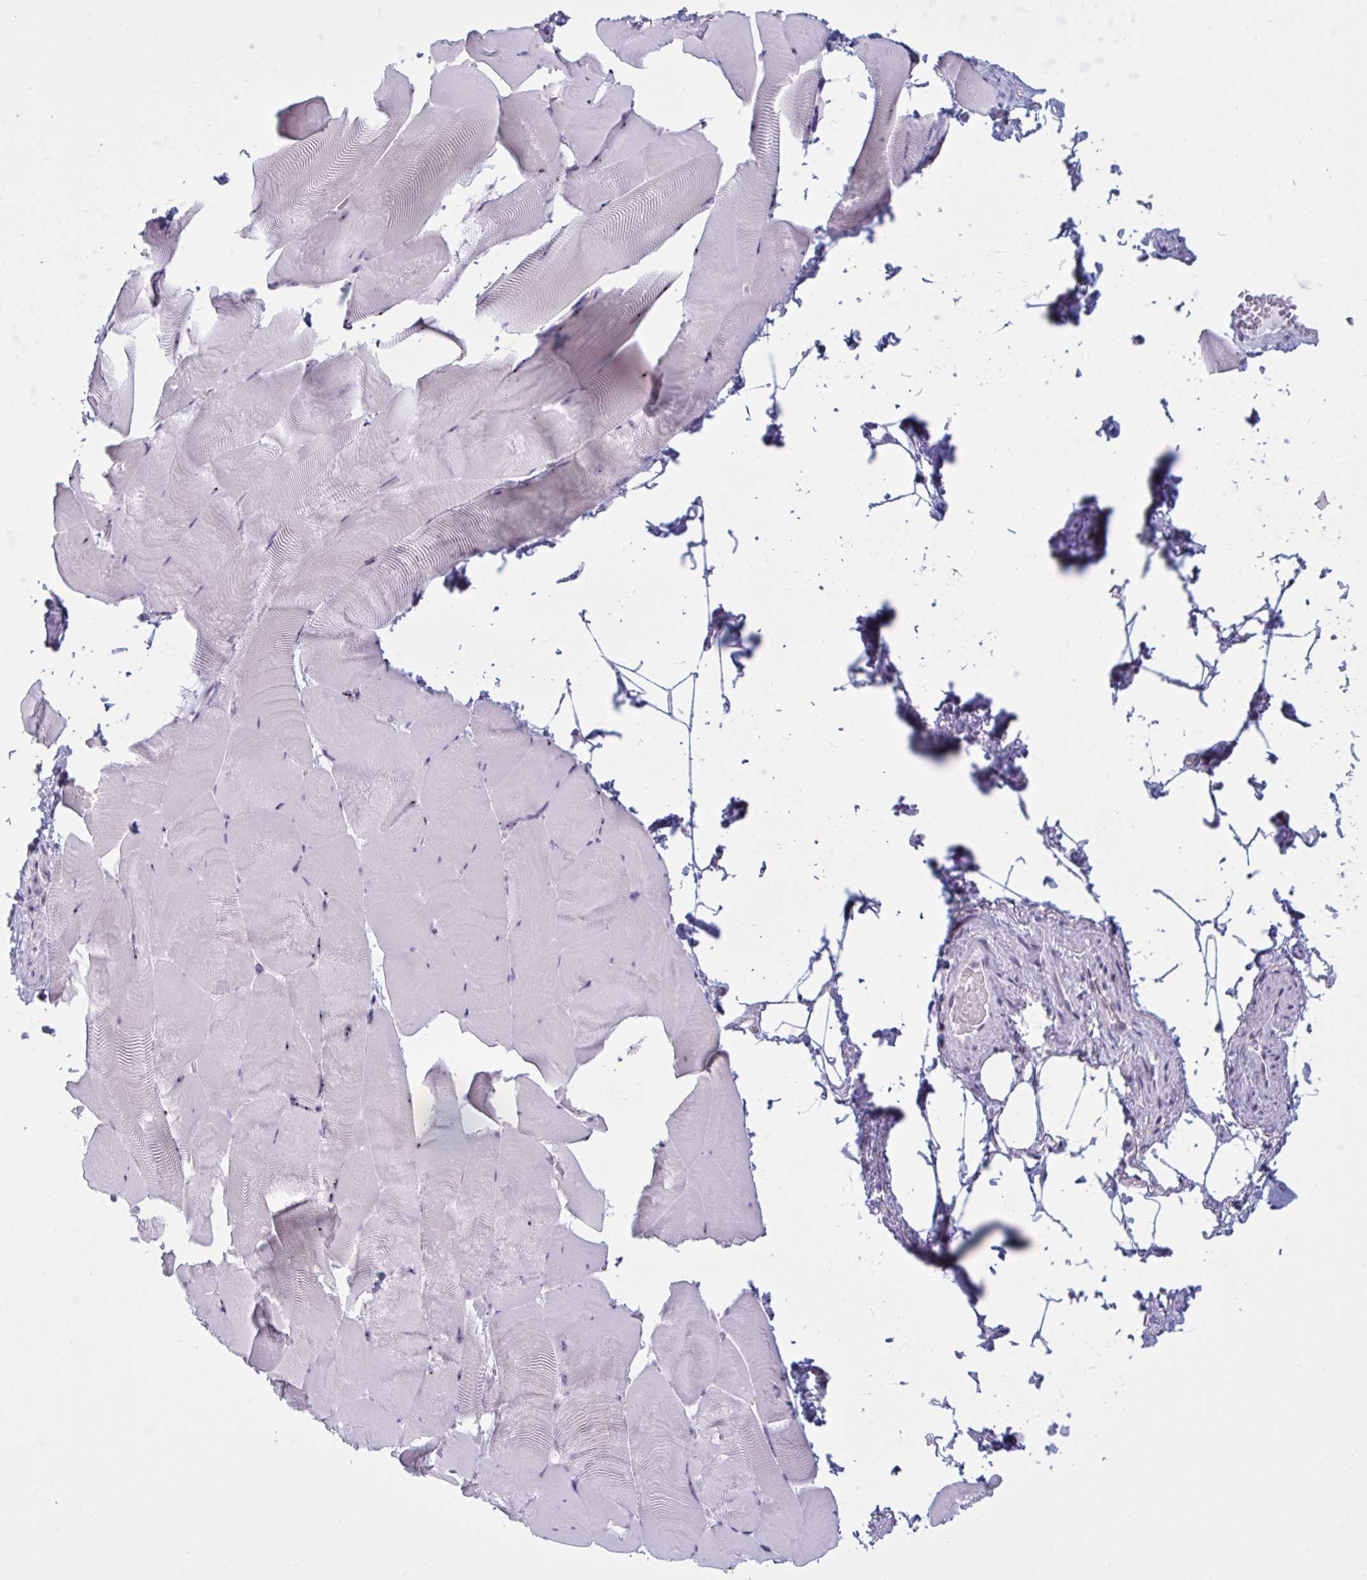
{"staining": {"intensity": "negative", "quantity": "none", "location": "none"}, "tissue": "skeletal muscle", "cell_type": "Myocytes", "image_type": "normal", "snomed": [{"axis": "morphology", "description": "Normal tissue, NOS"}, {"axis": "topography", "description": "Skeletal muscle"}], "caption": "DAB immunohistochemical staining of unremarkable human skeletal muscle demonstrates no significant staining in myocytes. The staining is performed using DAB (3,3'-diaminobenzidine) brown chromogen with nuclei counter-stained in using hematoxylin.", "gene": "TGM6", "patient": {"sex": "female", "age": 64}}